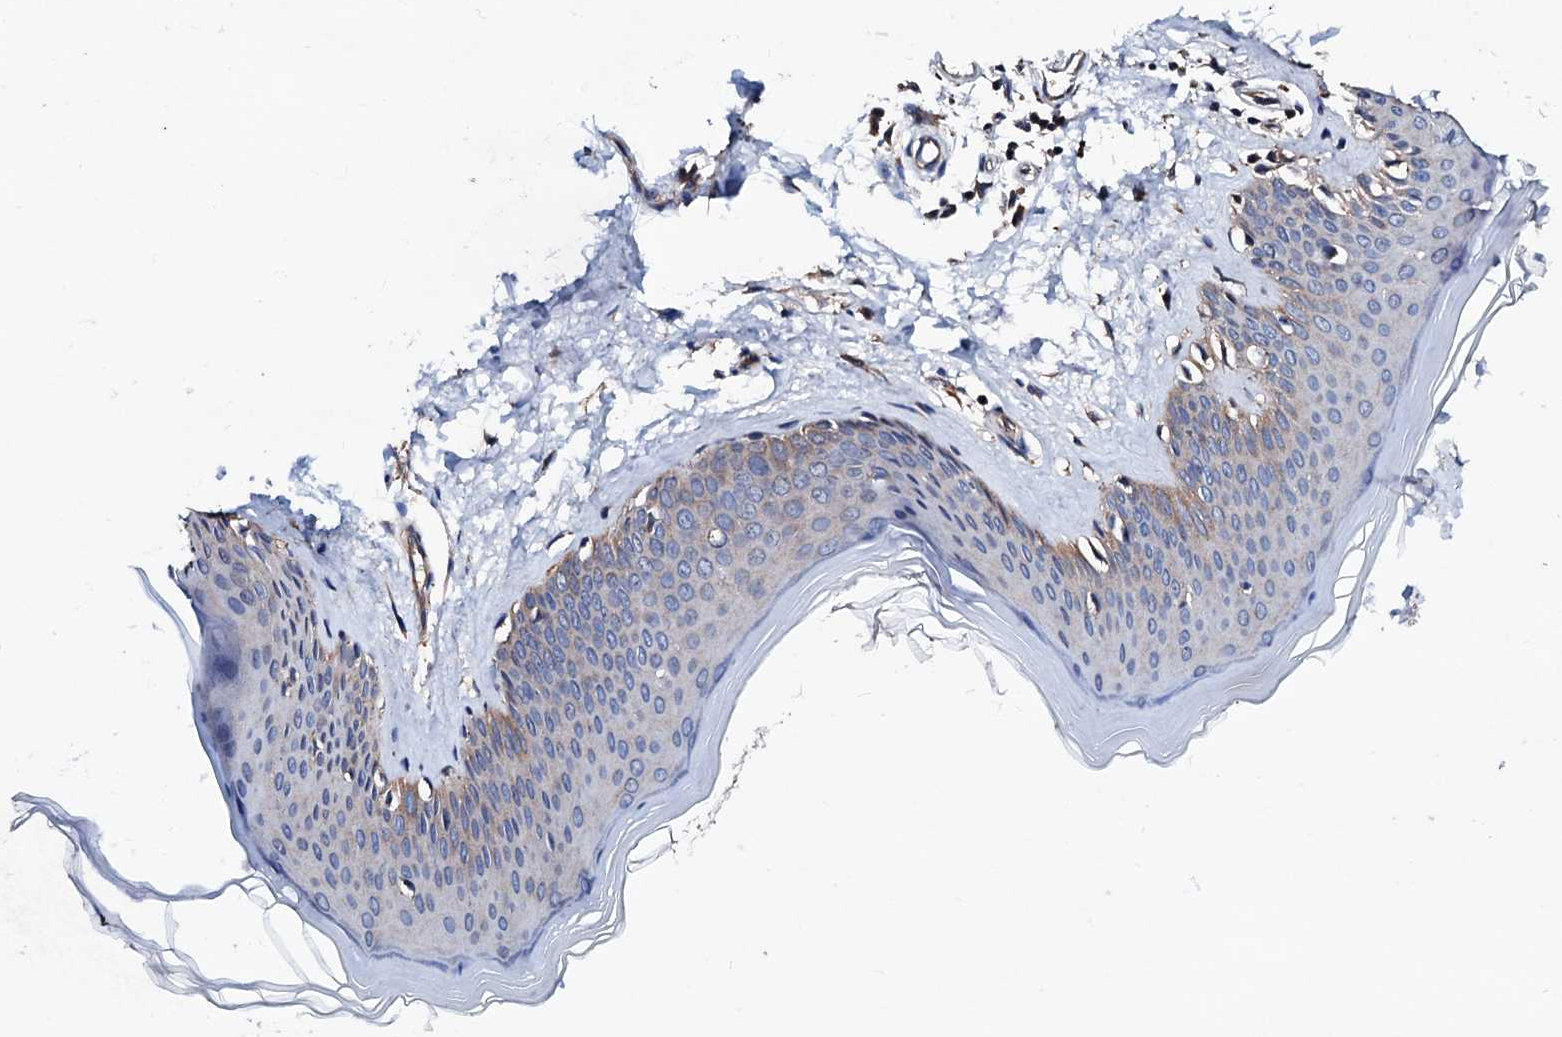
{"staining": {"intensity": "moderate", "quantity": ">75%", "location": "cytoplasmic/membranous"}, "tissue": "skin", "cell_type": "Fibroblasts", "image_type": "normal", "snomed": [{"axis": "morphology", "description": "Normal tissue, NOS"}, {"axis": "topography", "description": "Skin"}], "caption": "High-power microscopy captured an IHC micrograph of benign skin, revealing moderate cytoplasmic/membranous positivity in about >75% of fibroblasts.", "gene": "TBCEL", "patient": {"sex": "female", "age": 27}}